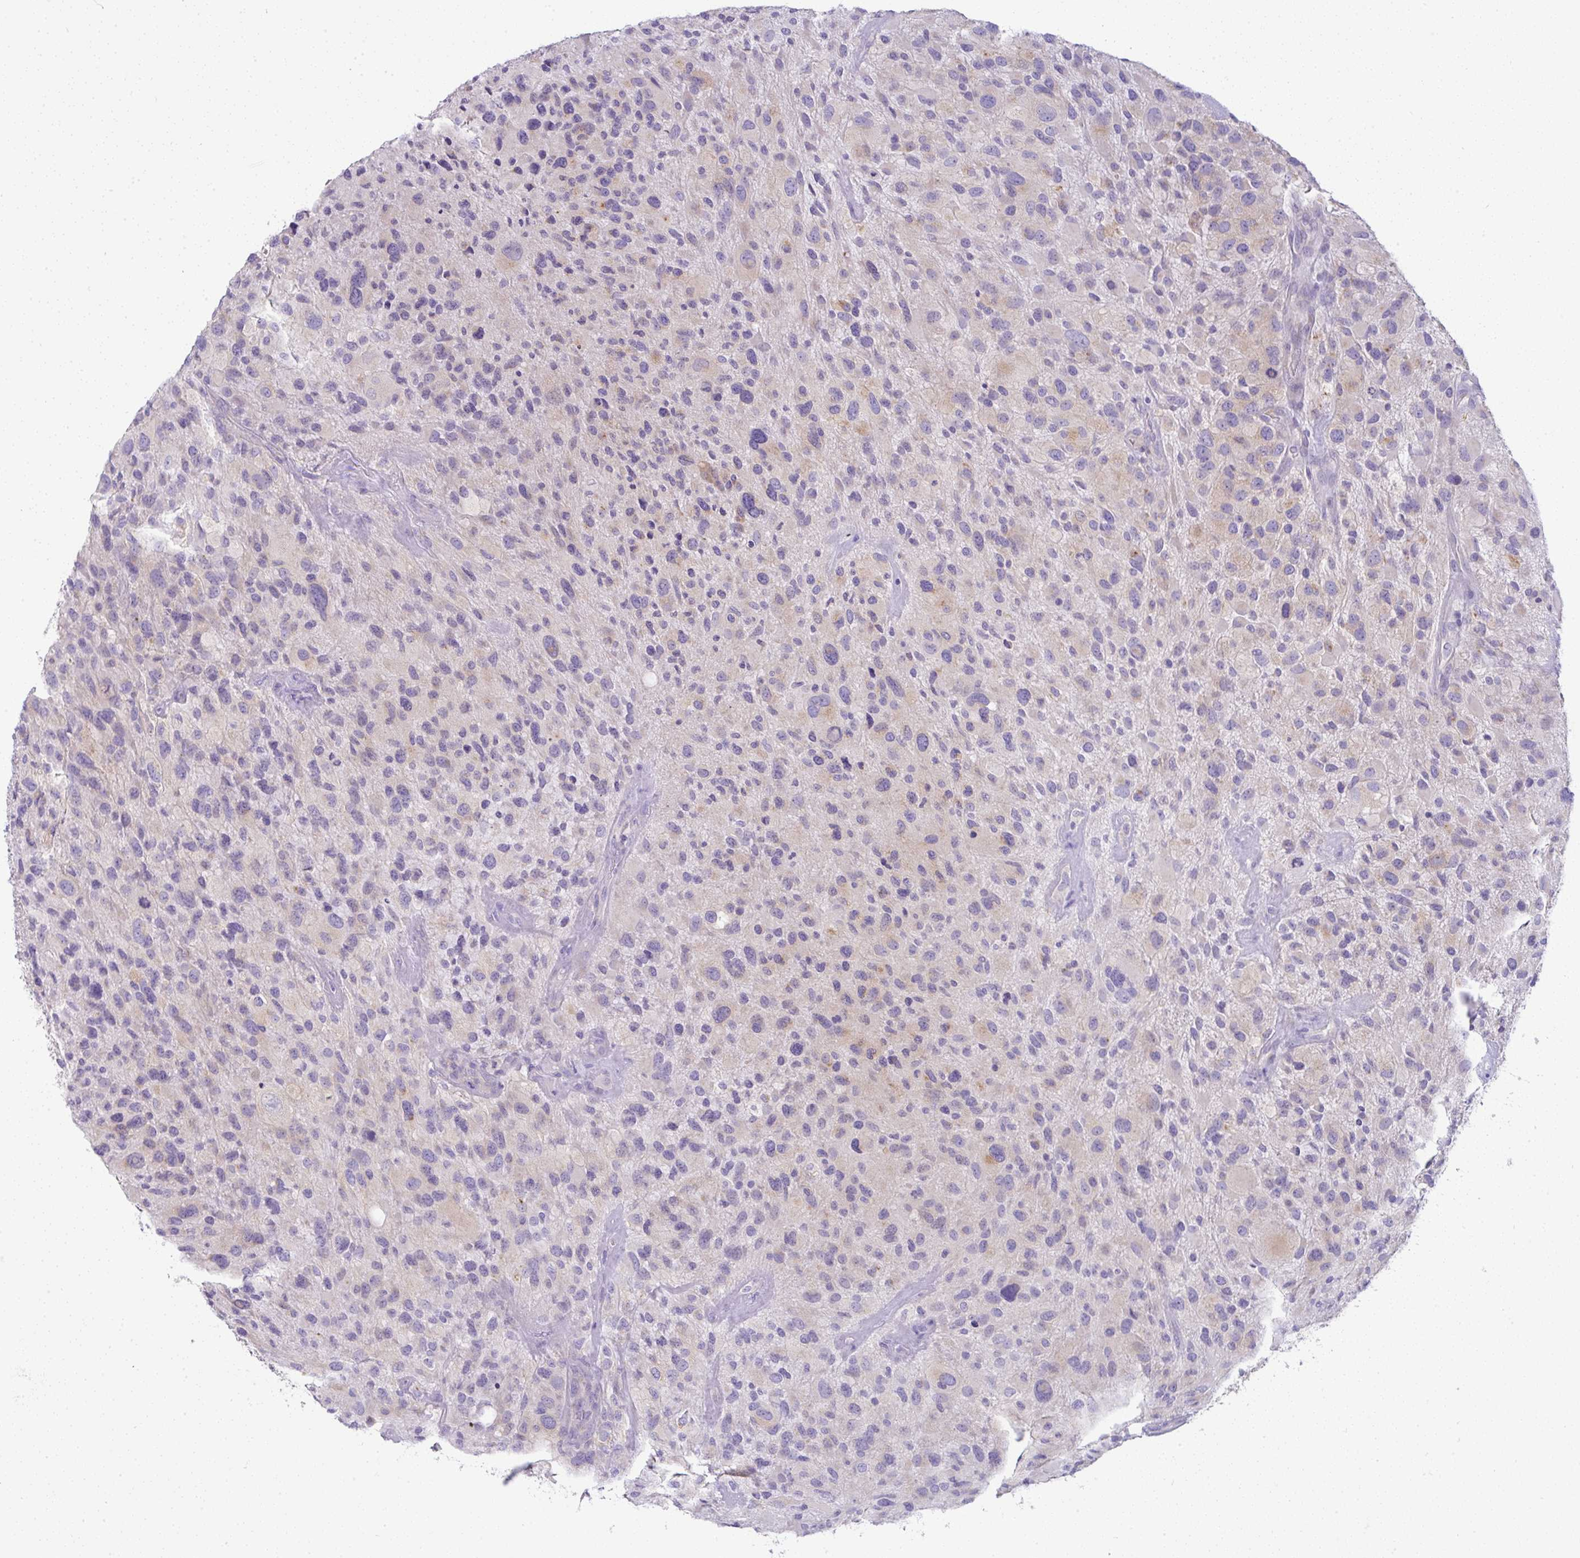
{"staining": {"intensity": "weak", "quantity": "<25%", "location": "cytoplasmic/membranous"}, "tissue": "glioma", "cell_type": "Tumor cells", "image_type": "cancer", "snomed": [{"axis": "morphology", "description": "Glioma, malignant, High grade"}, {"axis": "topography", "description": "Brain"}], "caption": "DAB (3,3'-diaminobenzidine) immunohistochemical staining of human glioma reveals no significant staining in tumor cells.", "gene": "FAM177A1", "patient": {"sex": "female", "age": 67}}